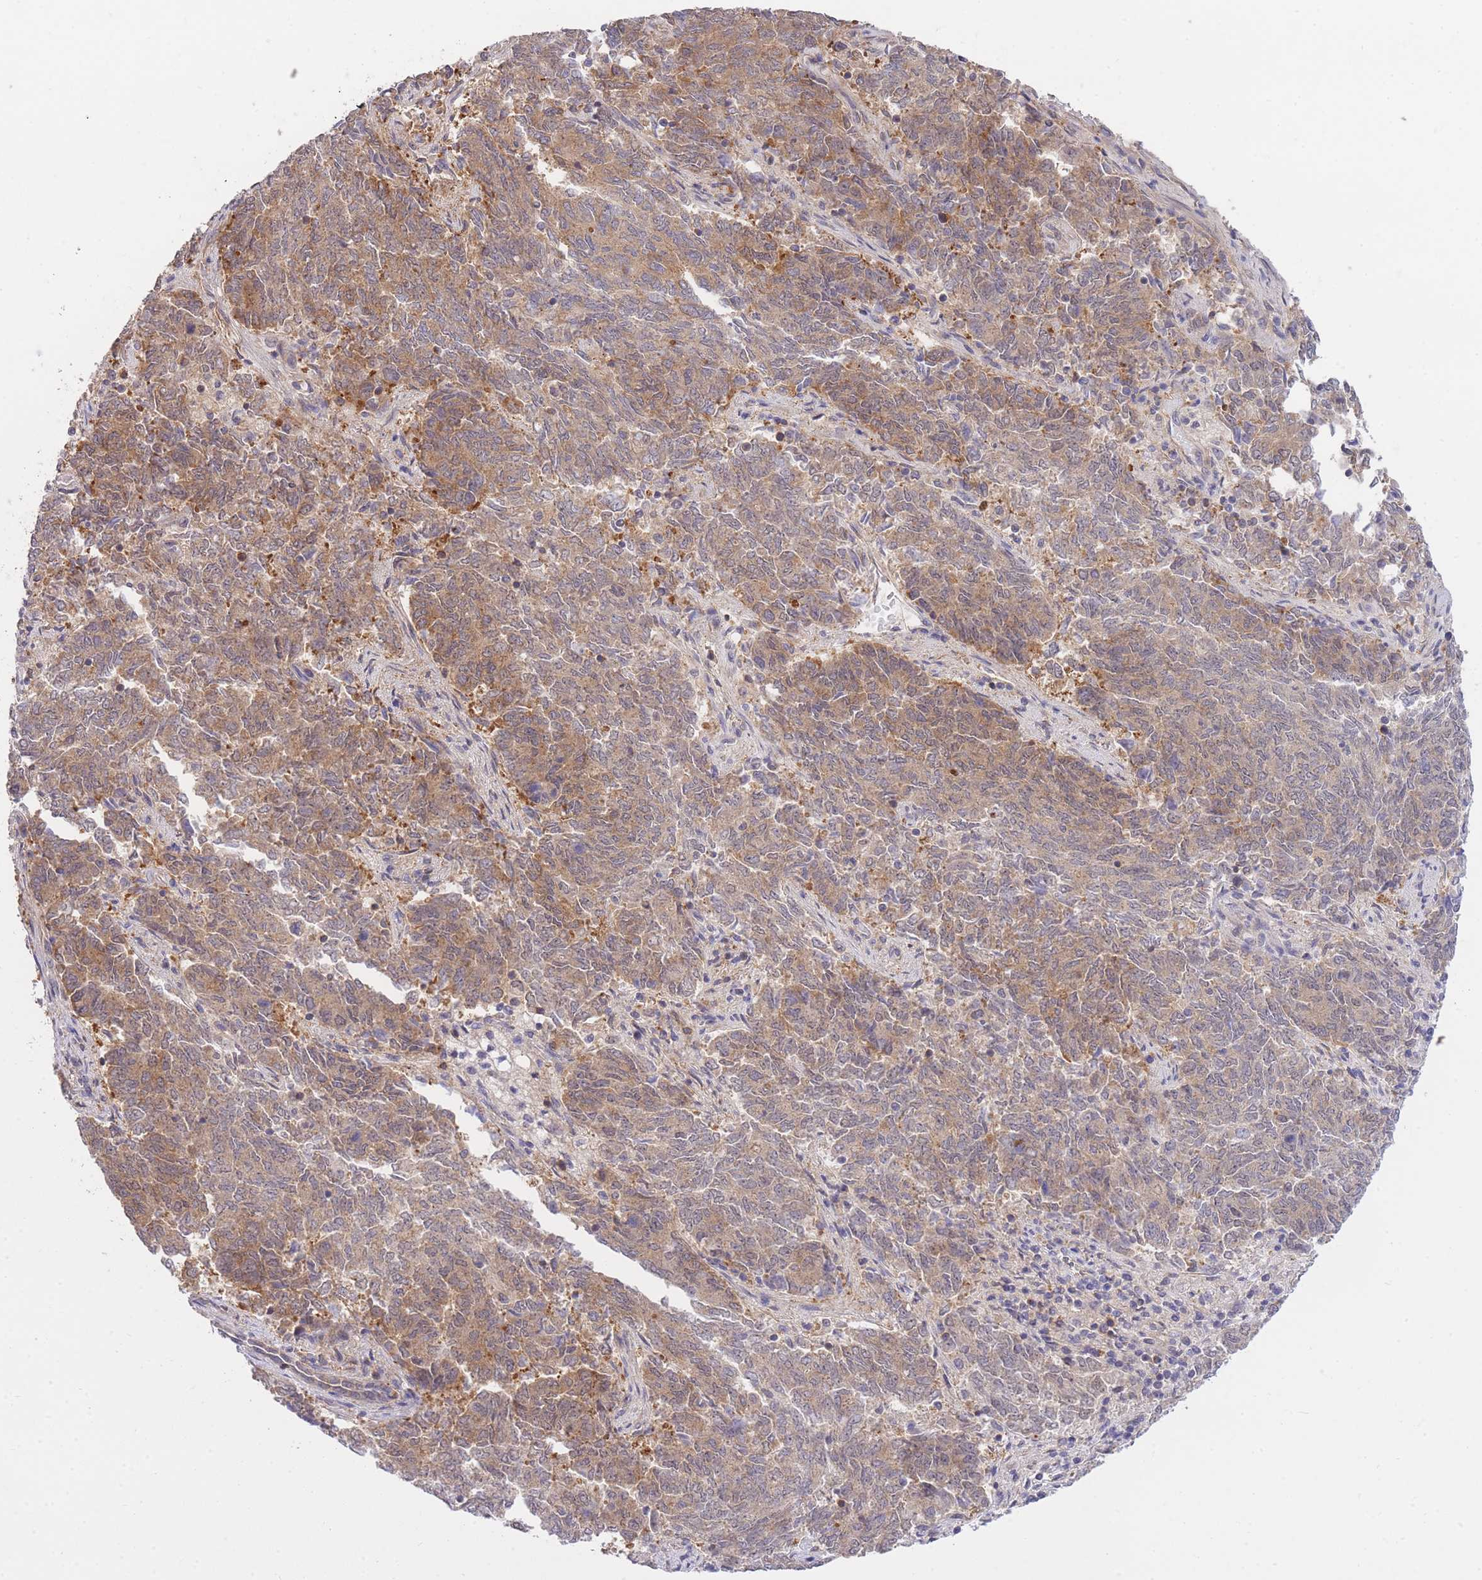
{"staining": {"intensity": "moderate", "quantity": ">75%", "location": "cytoplasmic/membranous"}, "tissue": "endometrial cancer", "cell_type": "Tumor cells", "image_type": "cancer", "snomed": [{"axis": "morphology", "description": "Adenocarcinoma, NOS"}, {"axis": "topography", "description": "Endometrium"}], "caption": "Human endometrial cancer (adenocarcinoma) stained with a protein marker exhibits moderate staining in tumor cells.", "gene": "EXOSC8", "patient": {"sex": "female", "age": 80}}